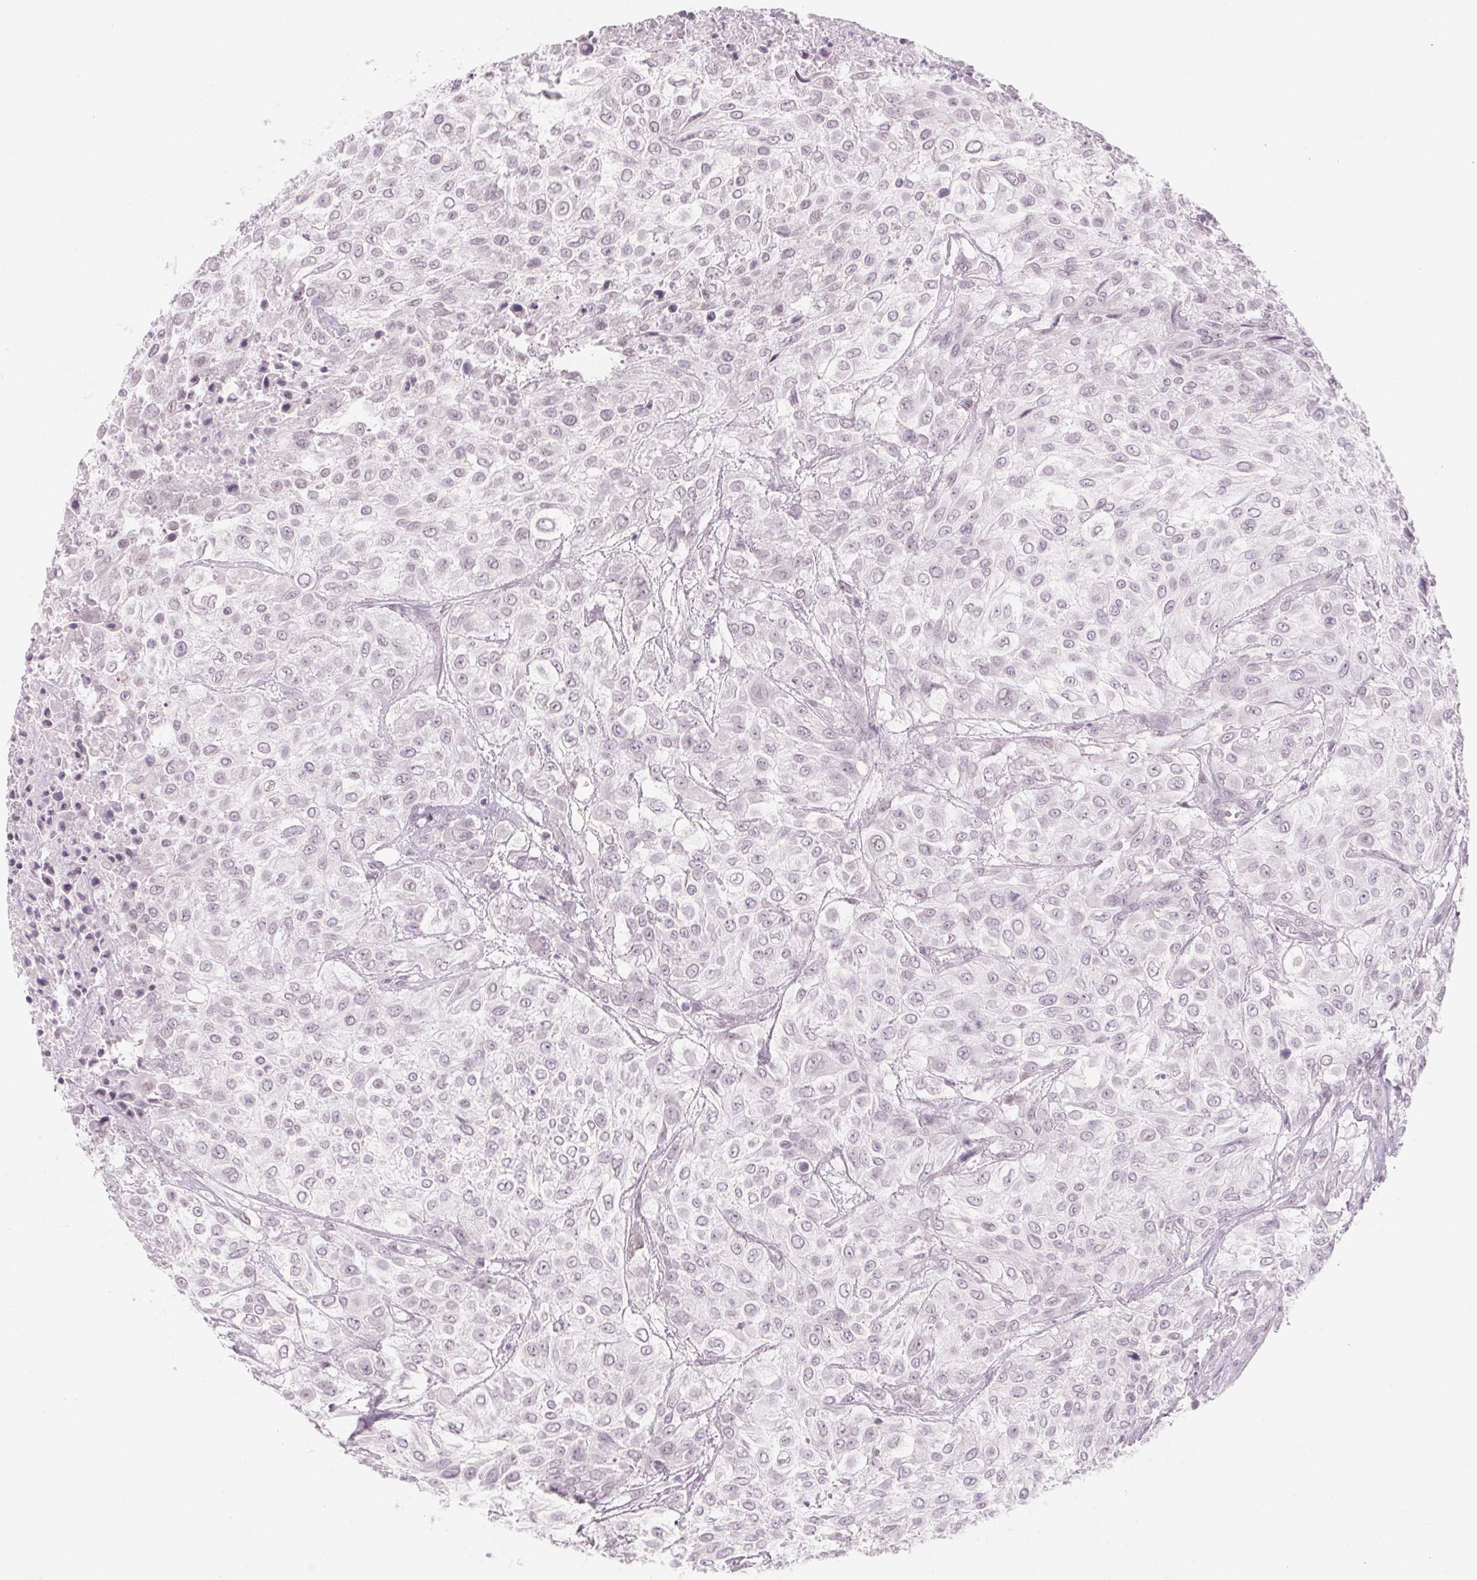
{"staining": {"intensity": "negative", "quantity": "none", "location": "none"}, "tissue": "urothelial cancer", "cell_type": "Tumor cells", "image_type": "cancer", "snomed": [{"axis": "morphology", "description": "Urothelial carcinoma, High grade"}, {"axis": "topography", "description": "Urinary bladder"}], "caption": "Histopathology image shows no significant protein staining in tumor cells of urothelial cancer.", "gene": "KCNQ2", "patient": {"sex": "male", "age": 57}}